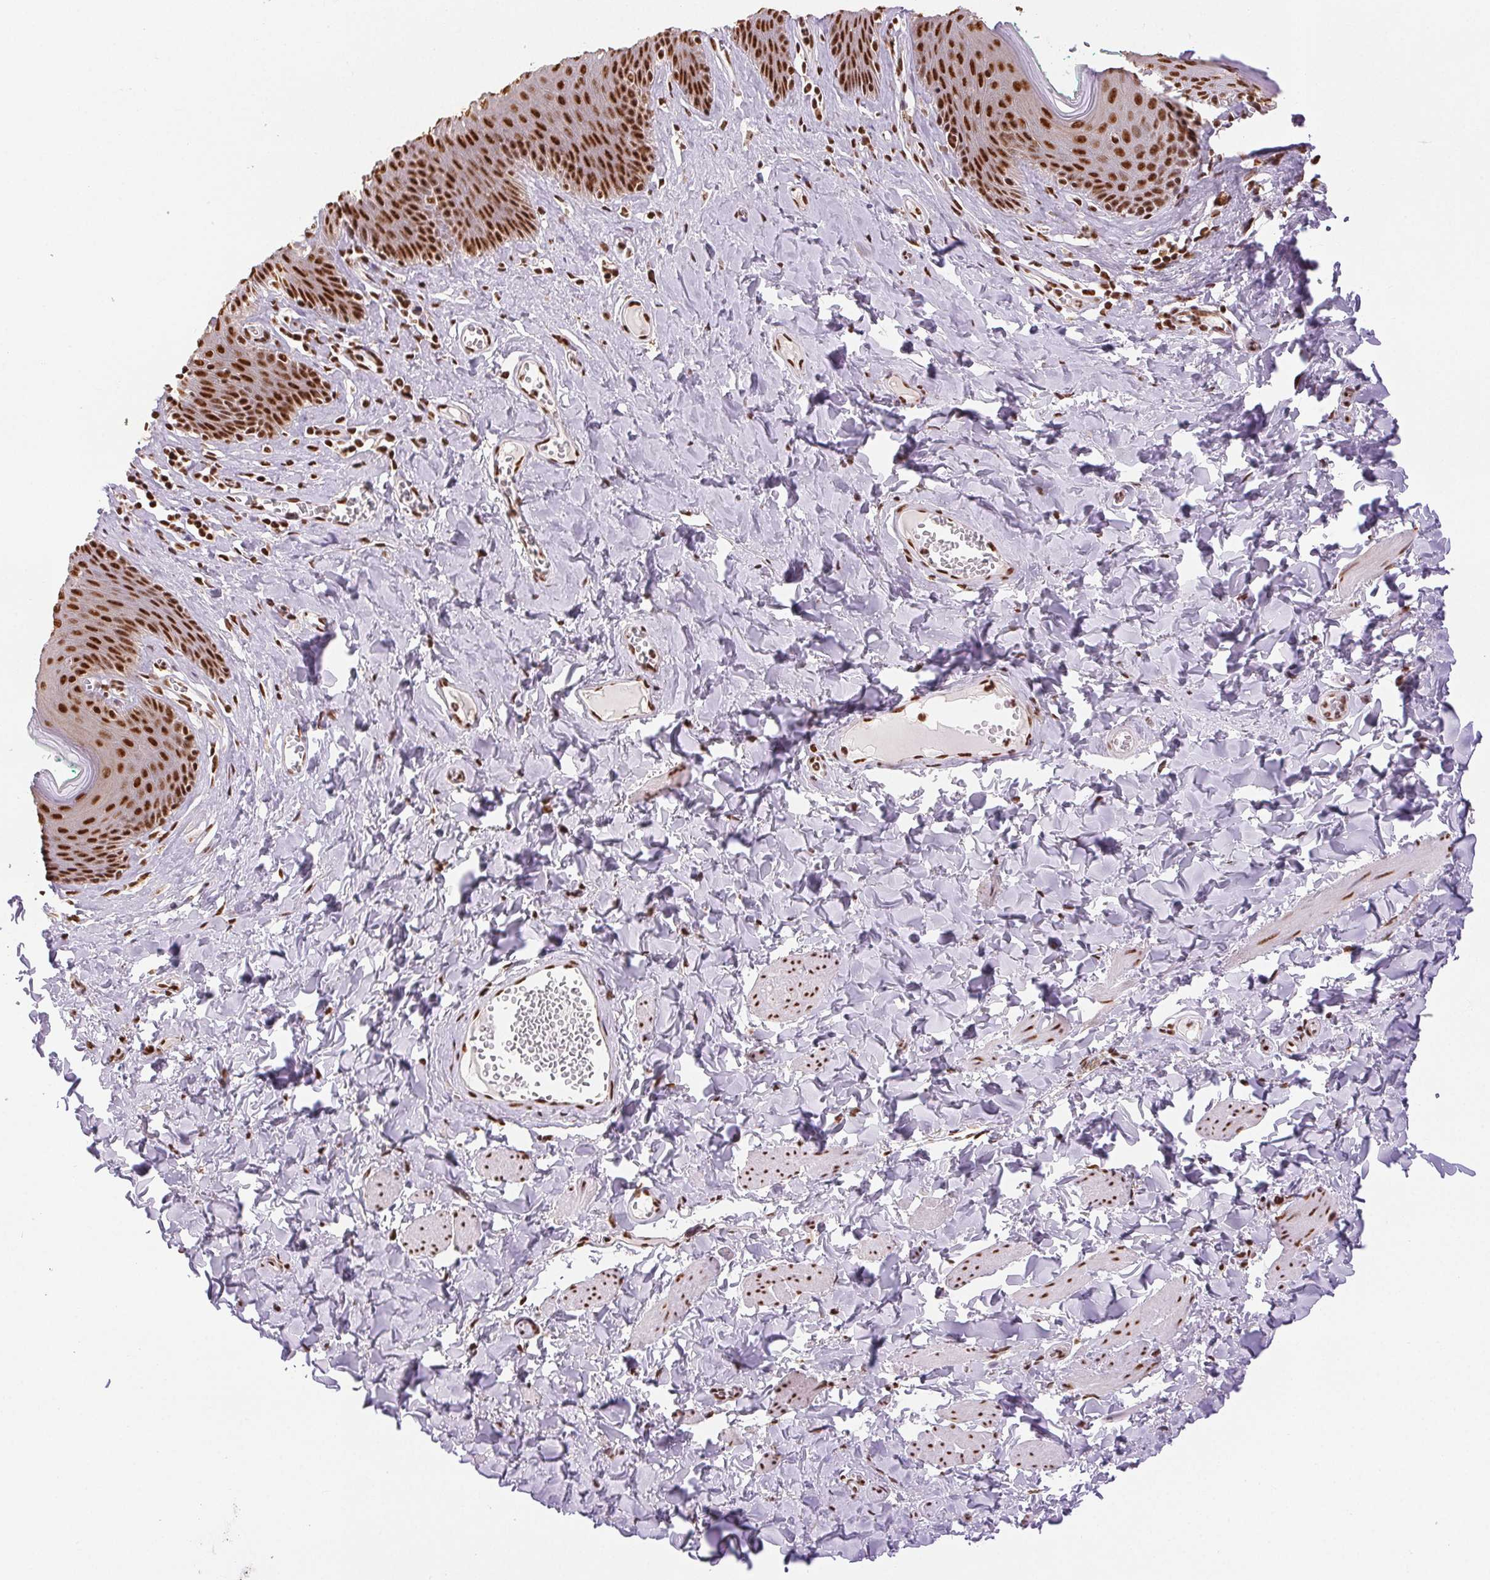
{"staining": {"intensity": "moderate", "quantity": ">75%", "location": "nuclear"}, "tissue": "skin", "cell_type": "Epidermal cells", "image_type": "normal", "snomed": [{"axis": "morphology", "description": "Normal tissue, NOS"}, {"axis": "topography", "description": "Vulva"}, {"axis": "topography", "description": "Peripheral nerve tissue"}], "caption": "Skin stained for a protein reveals moderate nuclear positivity in epidermal cells. The staining was performed using DAB to visualize the protein expression in brown, while the nuclei were stained in blue with hematoxylin (Magnification: 20x).", "gene": "IK", "patient": {"sex": "female", "age": 66}}